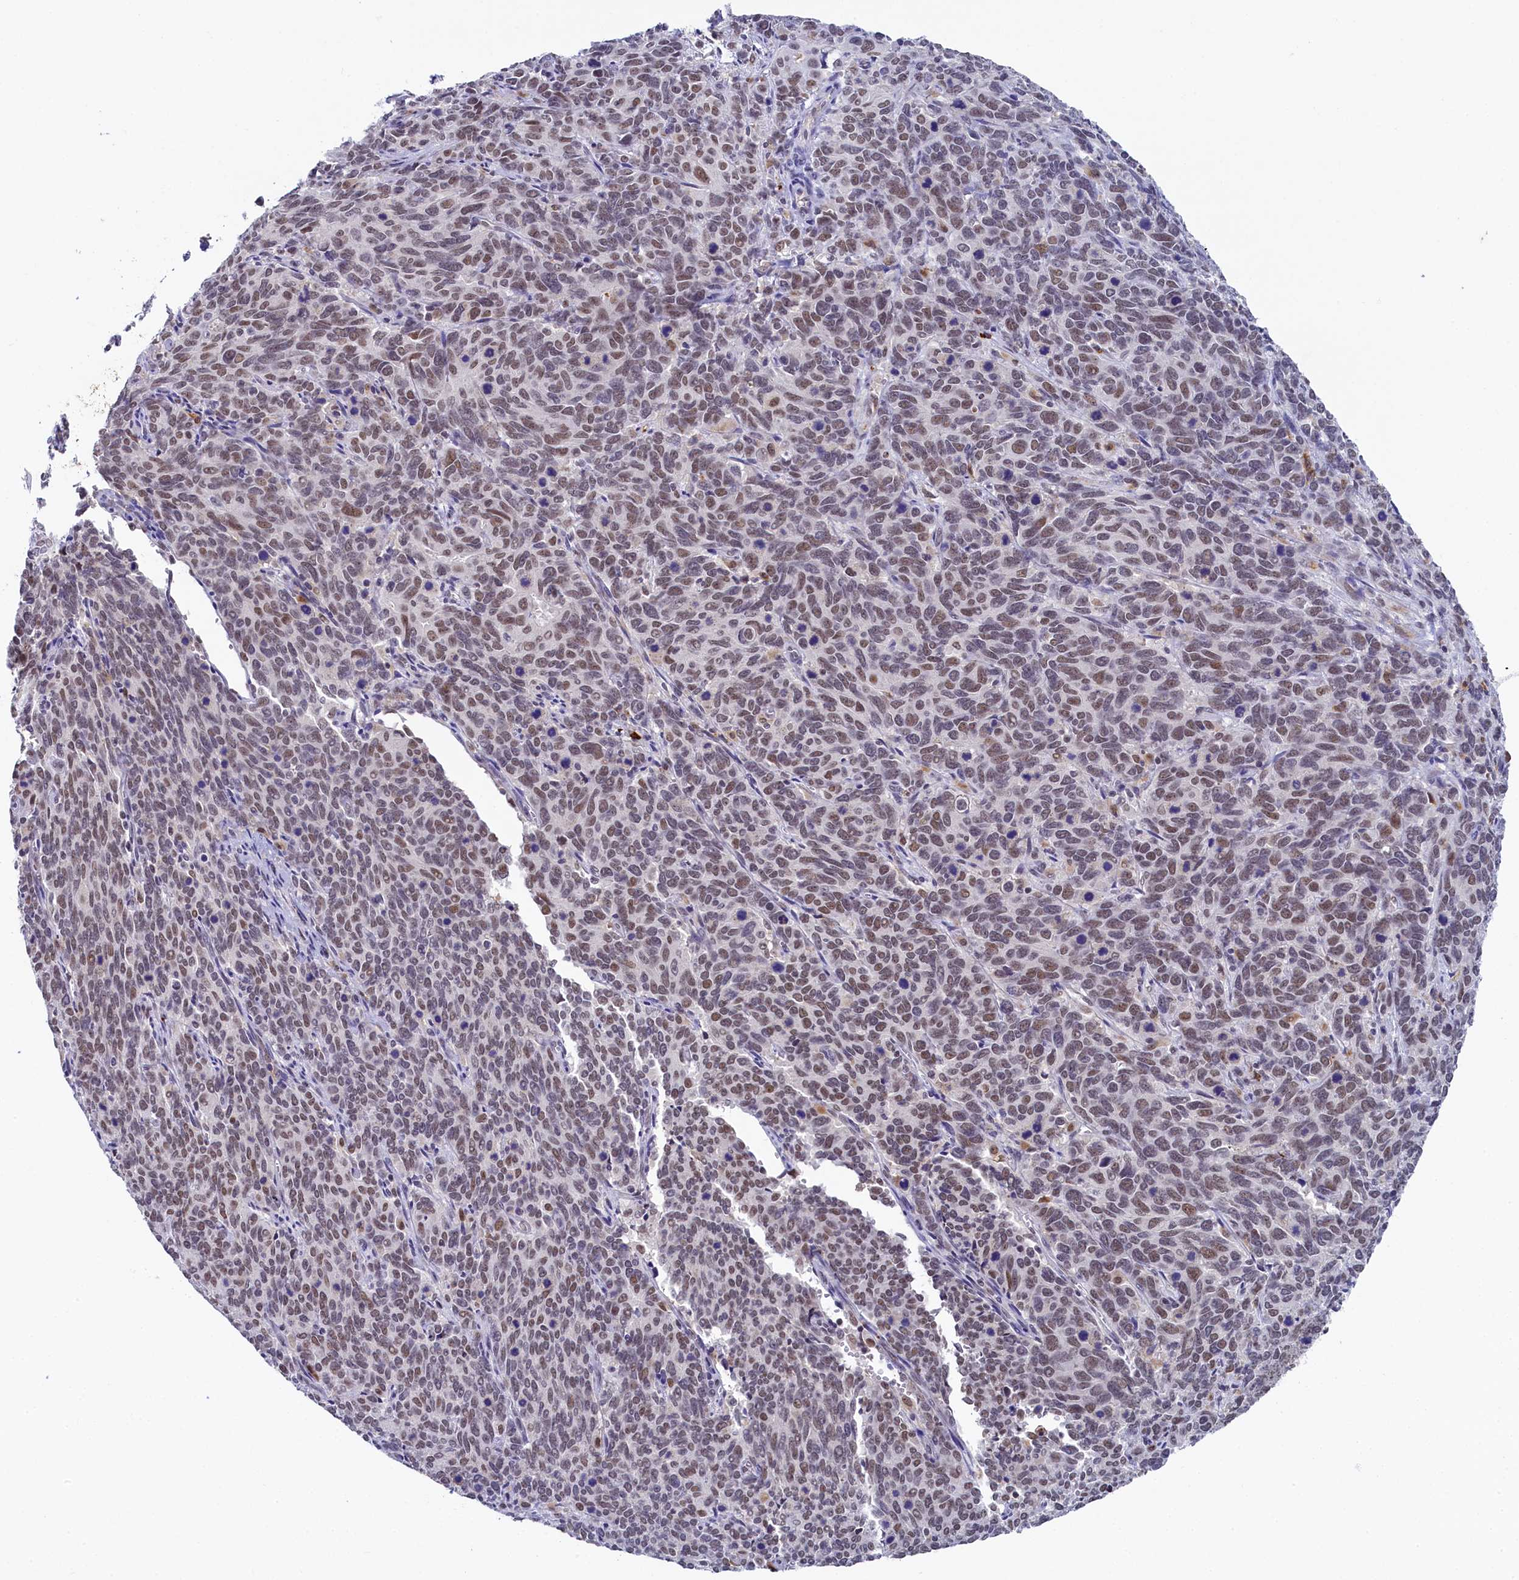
{"staining": {"intensity": "moderate", "quantity": ">75%", "location": "nuclear"}, "tissue": "cervical cancer", "cell_type": "Tumor cells", "image_type": "cancer", "snomed": [{"axis": "morphology", "description": "Squamous cell carcinoma, NOS"}, {"axis": "topography", "description": "Cervix"}], "caption": "Immunohistochemistry (IHC) of squamous cell carcinoma (cervical) shows medium levels of moderate nuclear staining in approximately >75% of tumor cells.", "gene": "INTS14", "patient": {"sex": "female", "age": 60}}